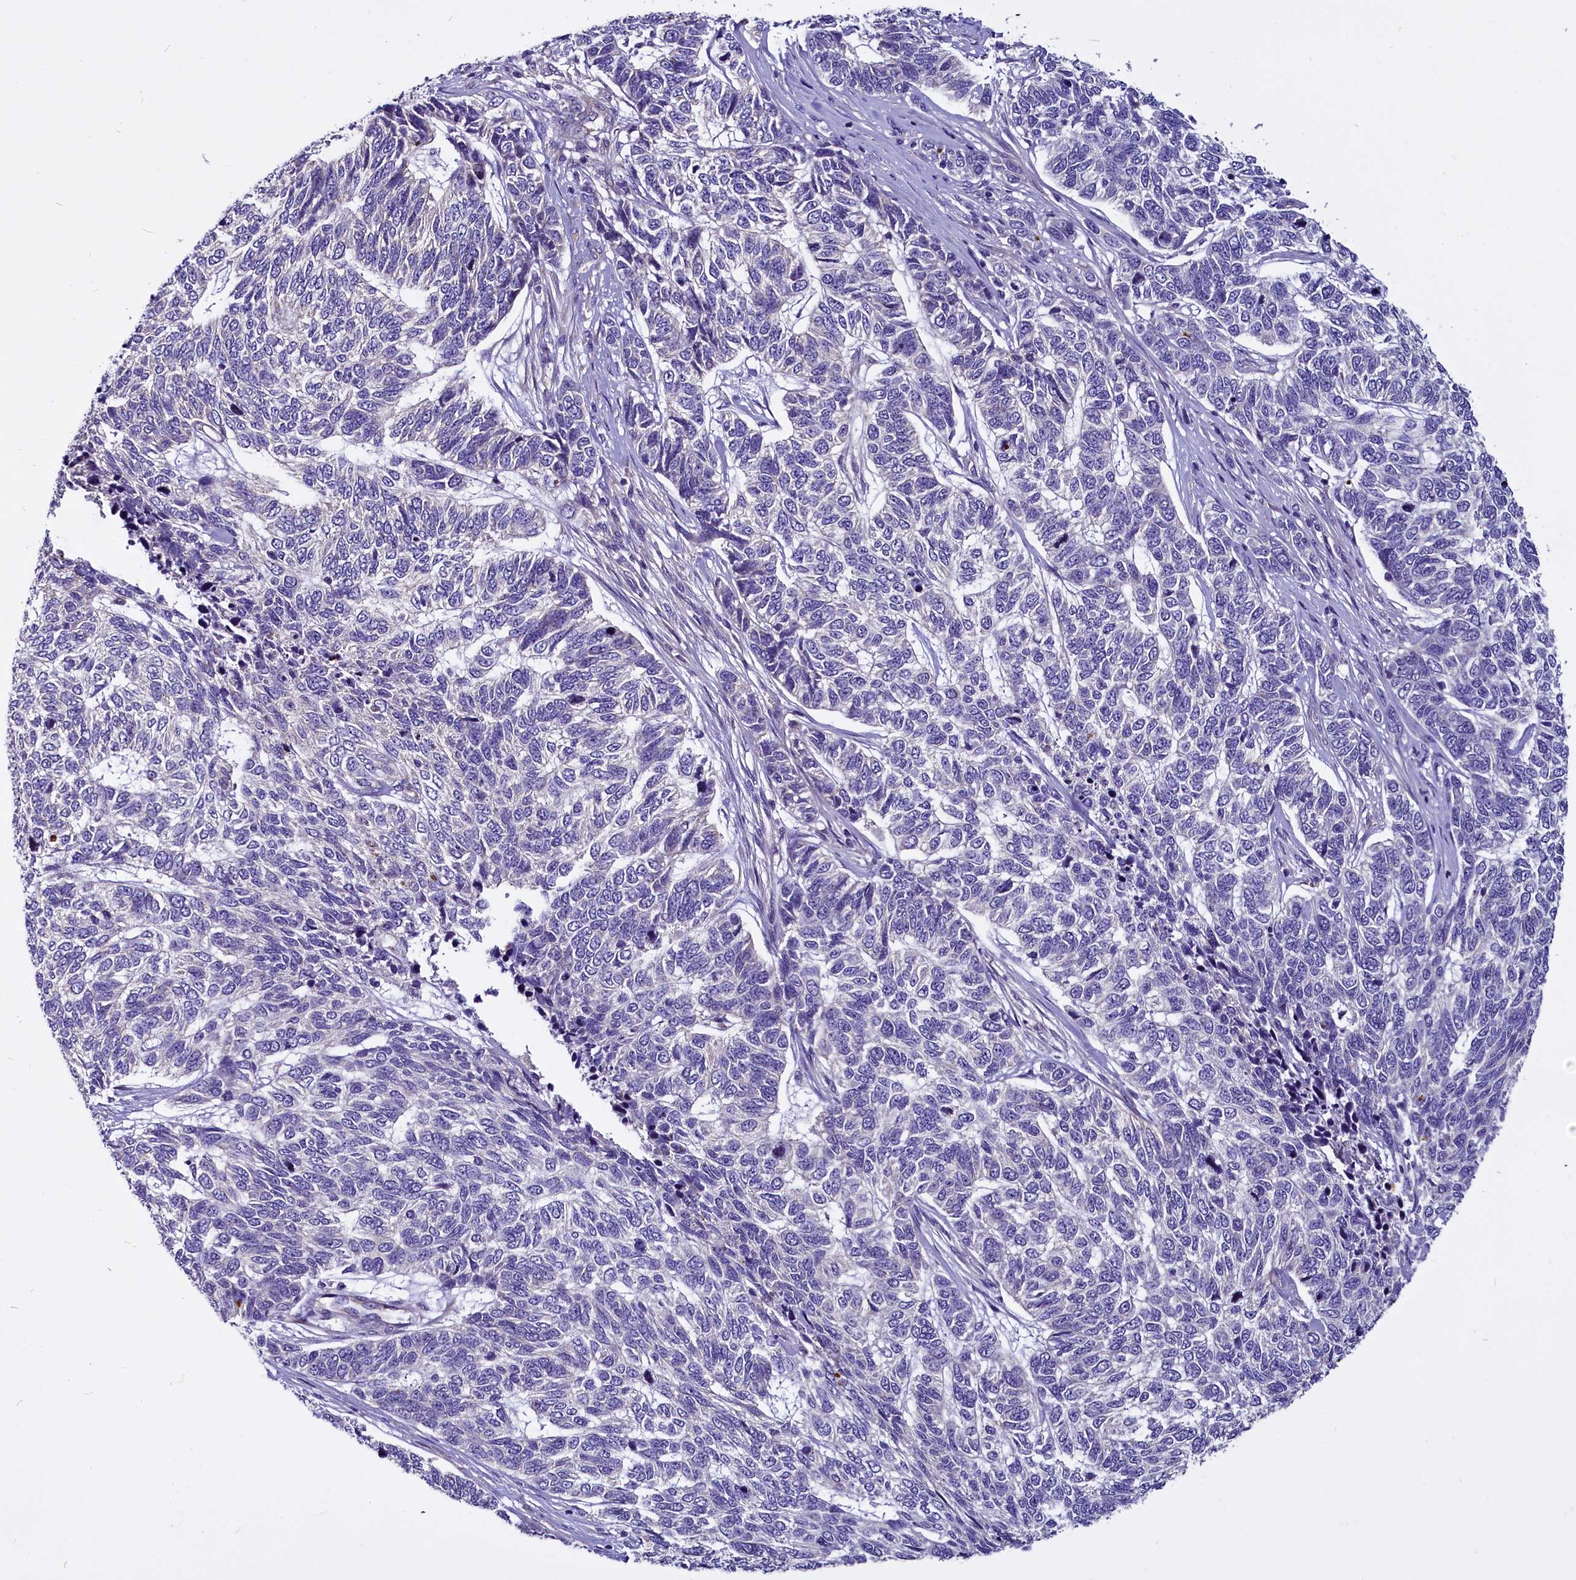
{"staining": {"intensity": "negative", "quantity": "none", "location": "none"}, "tissue": "skin cancer", "cell_type": "Tumor cells", "image_type": "cancer", "snomed": [{"axis": "morphology", "description": "Basal cell carcinoma"}, {"axis": "topography", "description": "Skin"}], "caption": "Human skin cancer stained for a protein using IHC reveals no positivity in tumor cells.", "gene": "CEP170", "patient": {"sex": "female", "age": 65}}